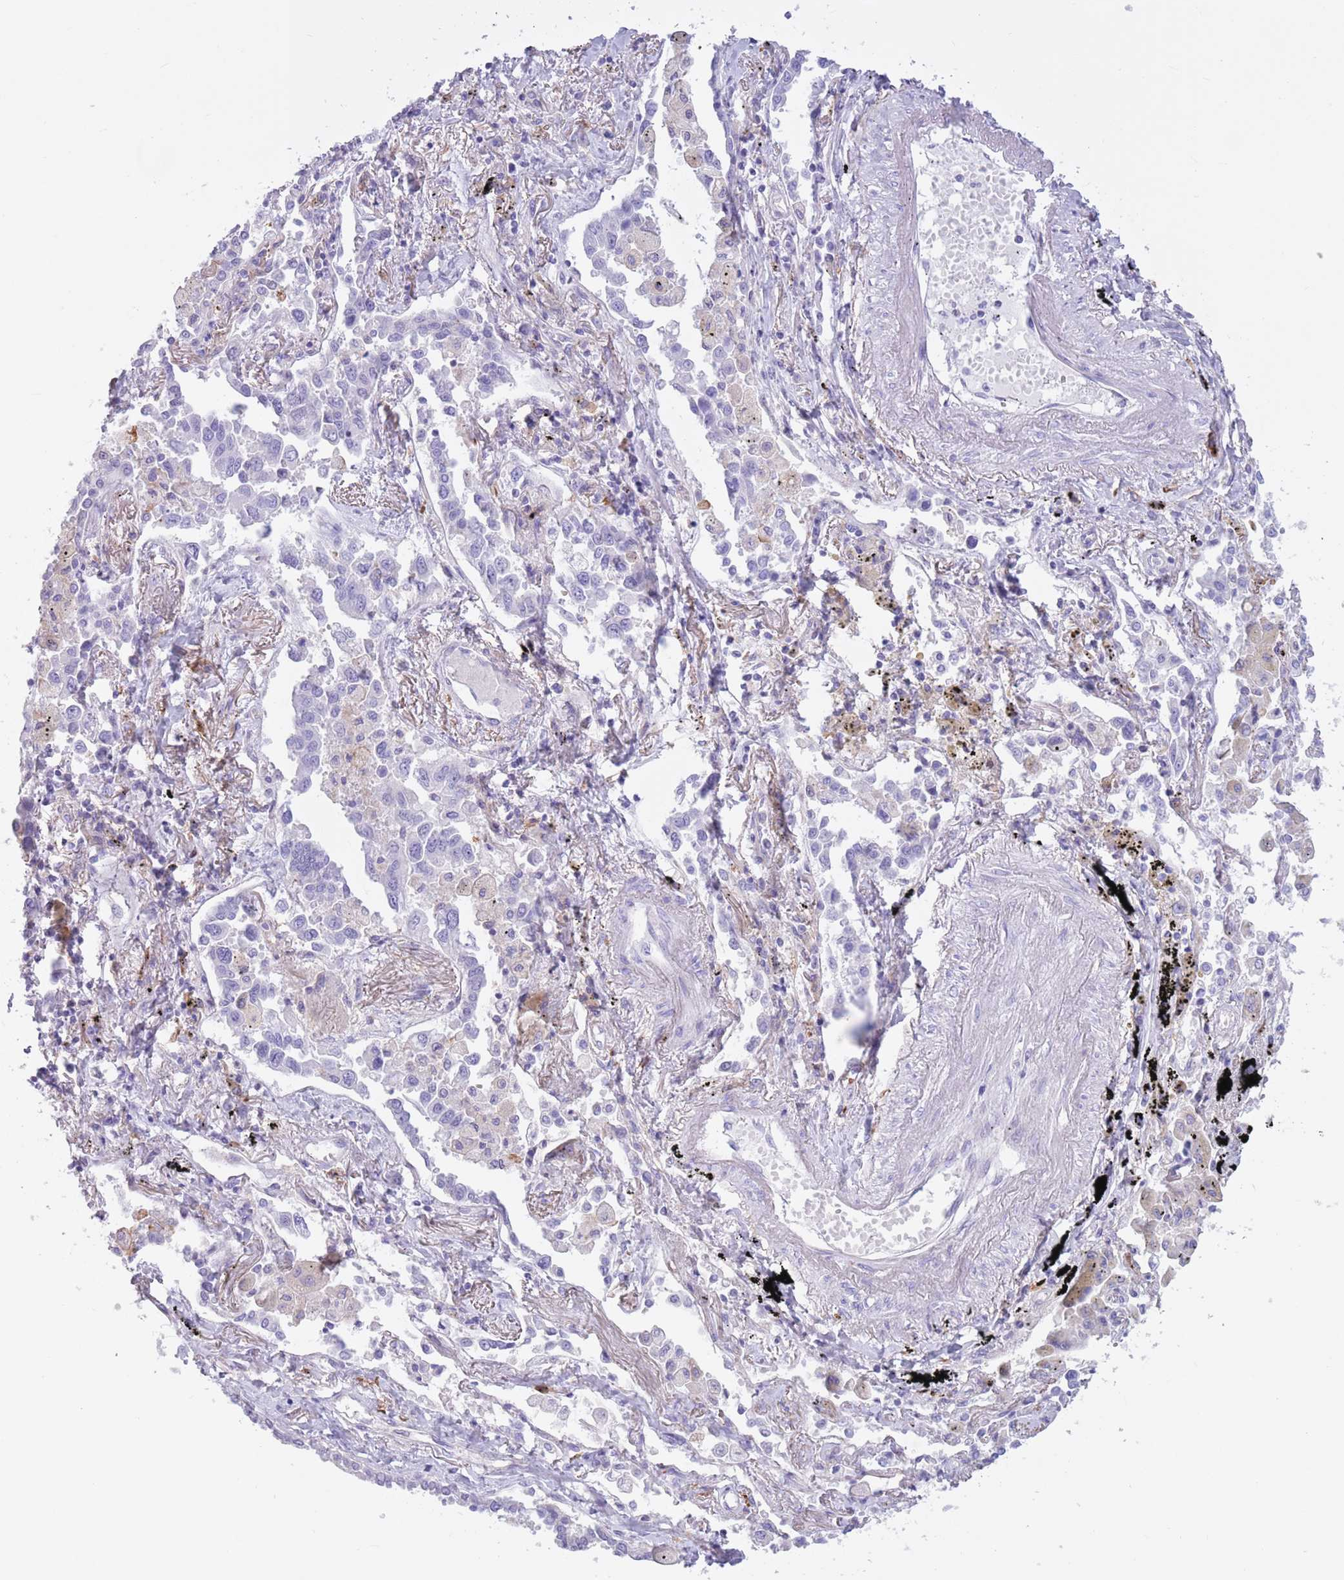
{"staining": {"intensity": "negative", "quantity": "none", "location": "none"}, "tissue": "lung cancer", "cell_type": "Tumor cells", "image_type": "cancer", "snomed": [{"axis": "morphology", "description": "Adenocarcinoma, NOS"}, {"axis": "topography", "description": "Lung"}], "caption": "Immunohistochemical staining of human adenocarcinoma (lung) exhibits no significant positivity in tumor cells.", "gene": "SNX6", "patient": {"sex": "male", "age": 67}}